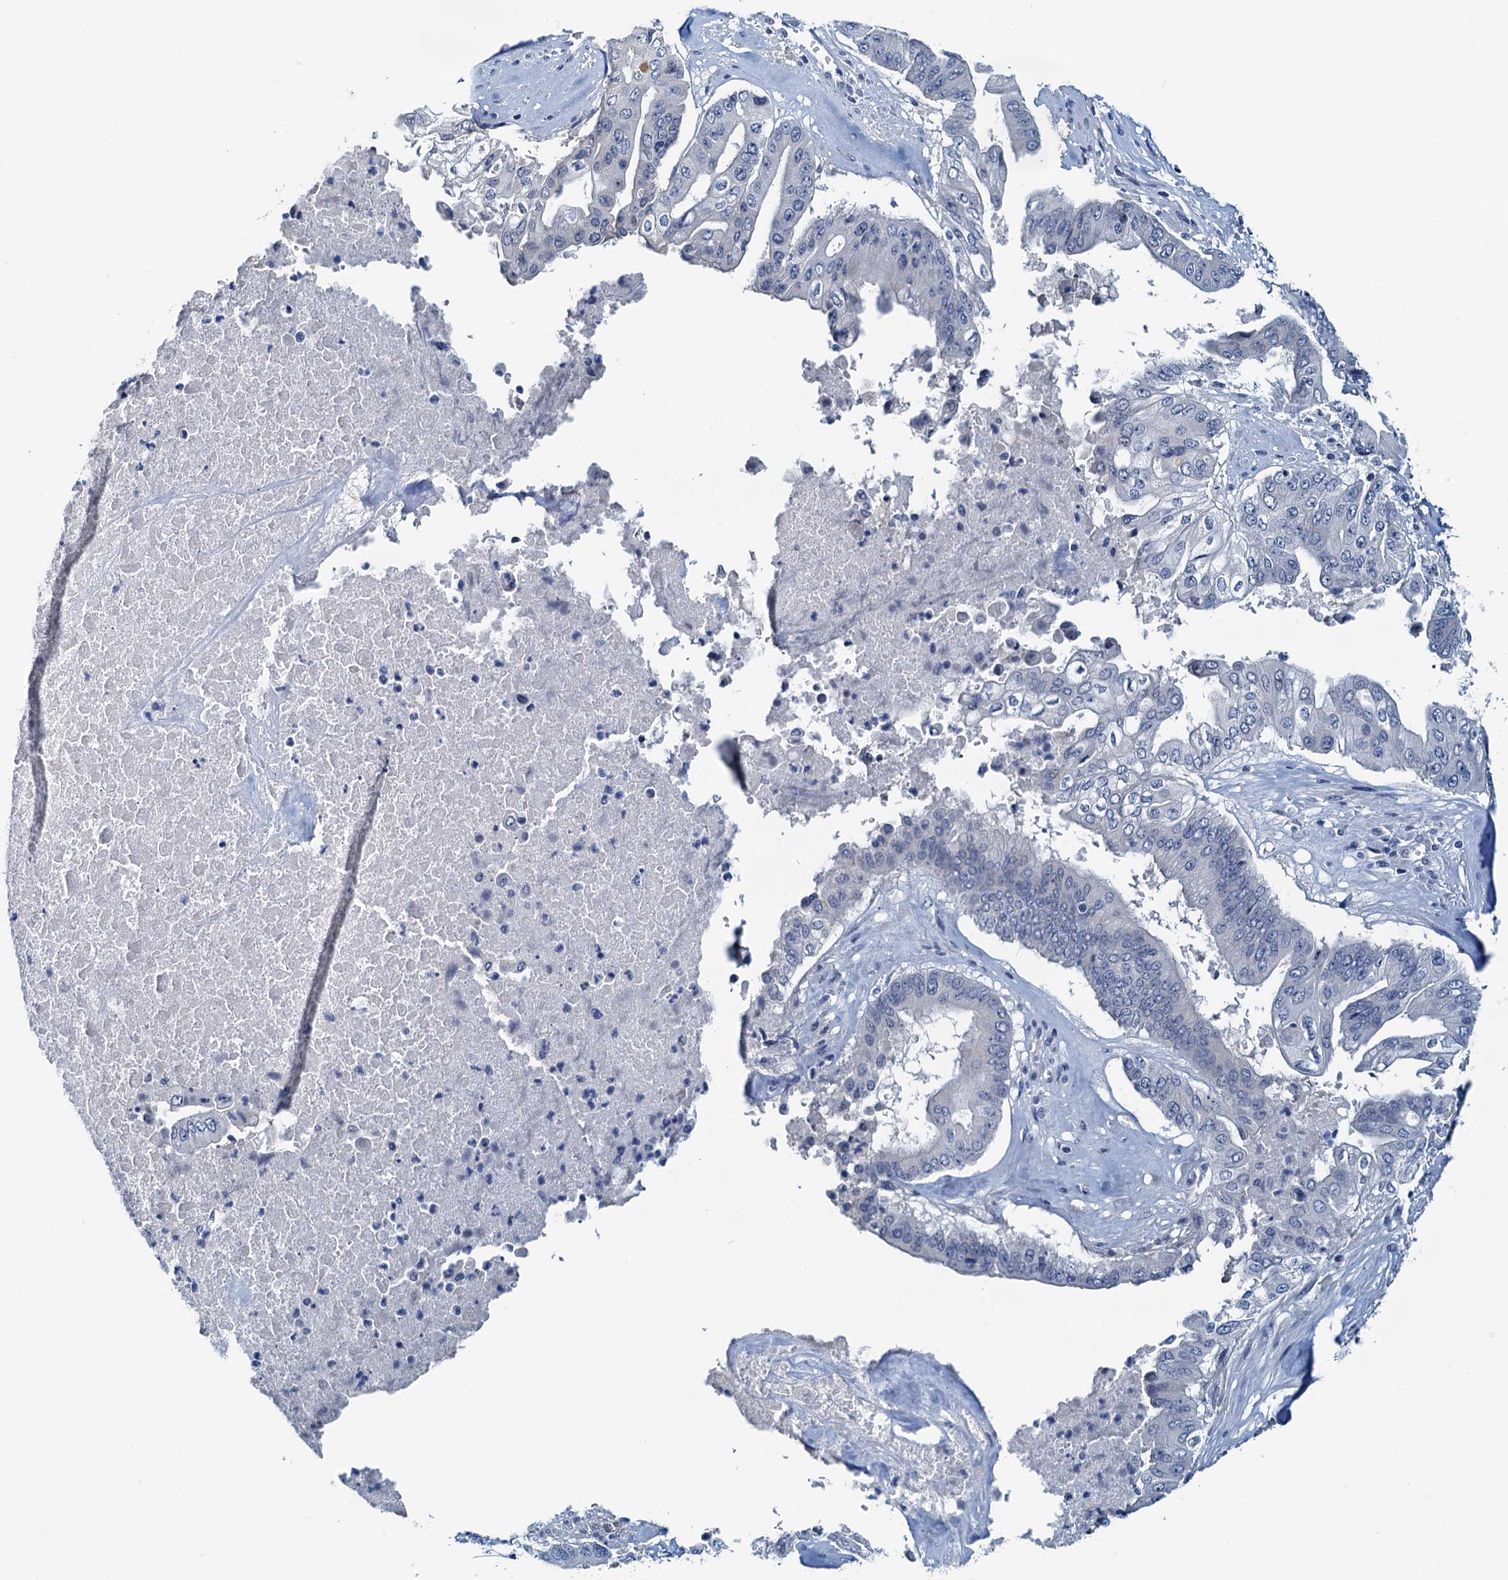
{"staining": {"intensity": "negative", "quantity": "none", "location": "none"}, "tissue": "pancreatic cancer", "cell_type": "Tumor cells", "image_type": "cancer", "snomed": [{"axis": "morphology", "description": "Adenocarcinoma, NOS"}, {"axis": "topography", "description": "Pancreas"}], "caption": "Human adenocarcinoma (pancreatic) stained for a protein using immunohistochemistry demonstrates no positivity in tumor cells.", "gene": "DTD1", "patient": {"sex": "female", "age": 77}}